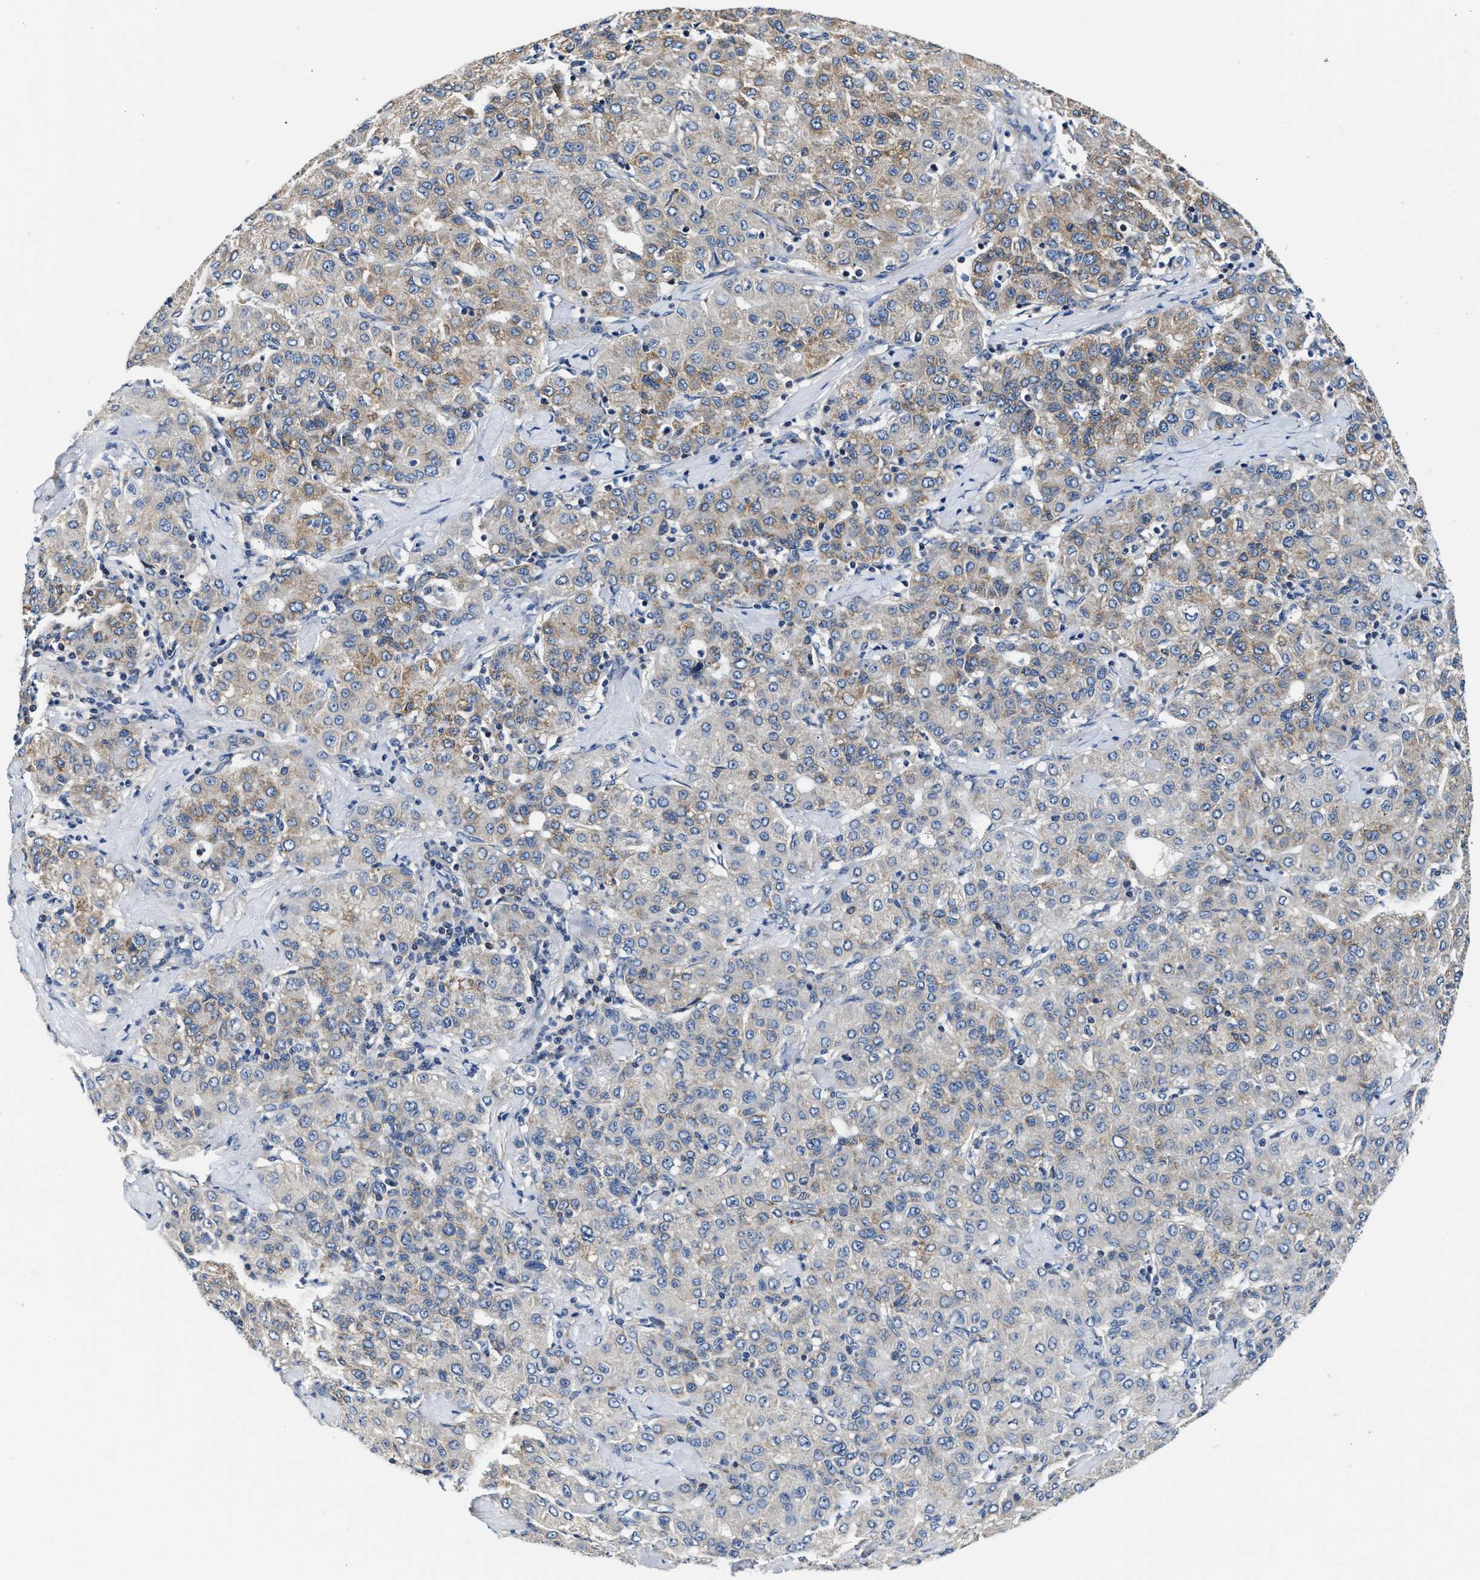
{"staining": {"intensity": "weak", "quantity": "<25%", "location": "cytoplasmic/membranous"}, "tissue": "liver cancer", "cell_type": "Tumor cells", "image_type": "cancer", "snomed": [{"axis": "morphology", "description": "Carcinoma, Hepatocellular, NOS"}, {"axis": "topography", "description": "Liver"}], "caption": "Immunohistochemistry micrograph of neoplastic tissue: liver cancer (hepatocellular carcinoma) stained with DAB demonstrates no significant protein expression in tumor cells. The staining is performed using DAB (3,3'-diaminobenzidine) brown chromogen with nuclei counter-stained in using hematoxylin.", "gene": "TEX2", "patient": {"sex": "male", "age": 65}}